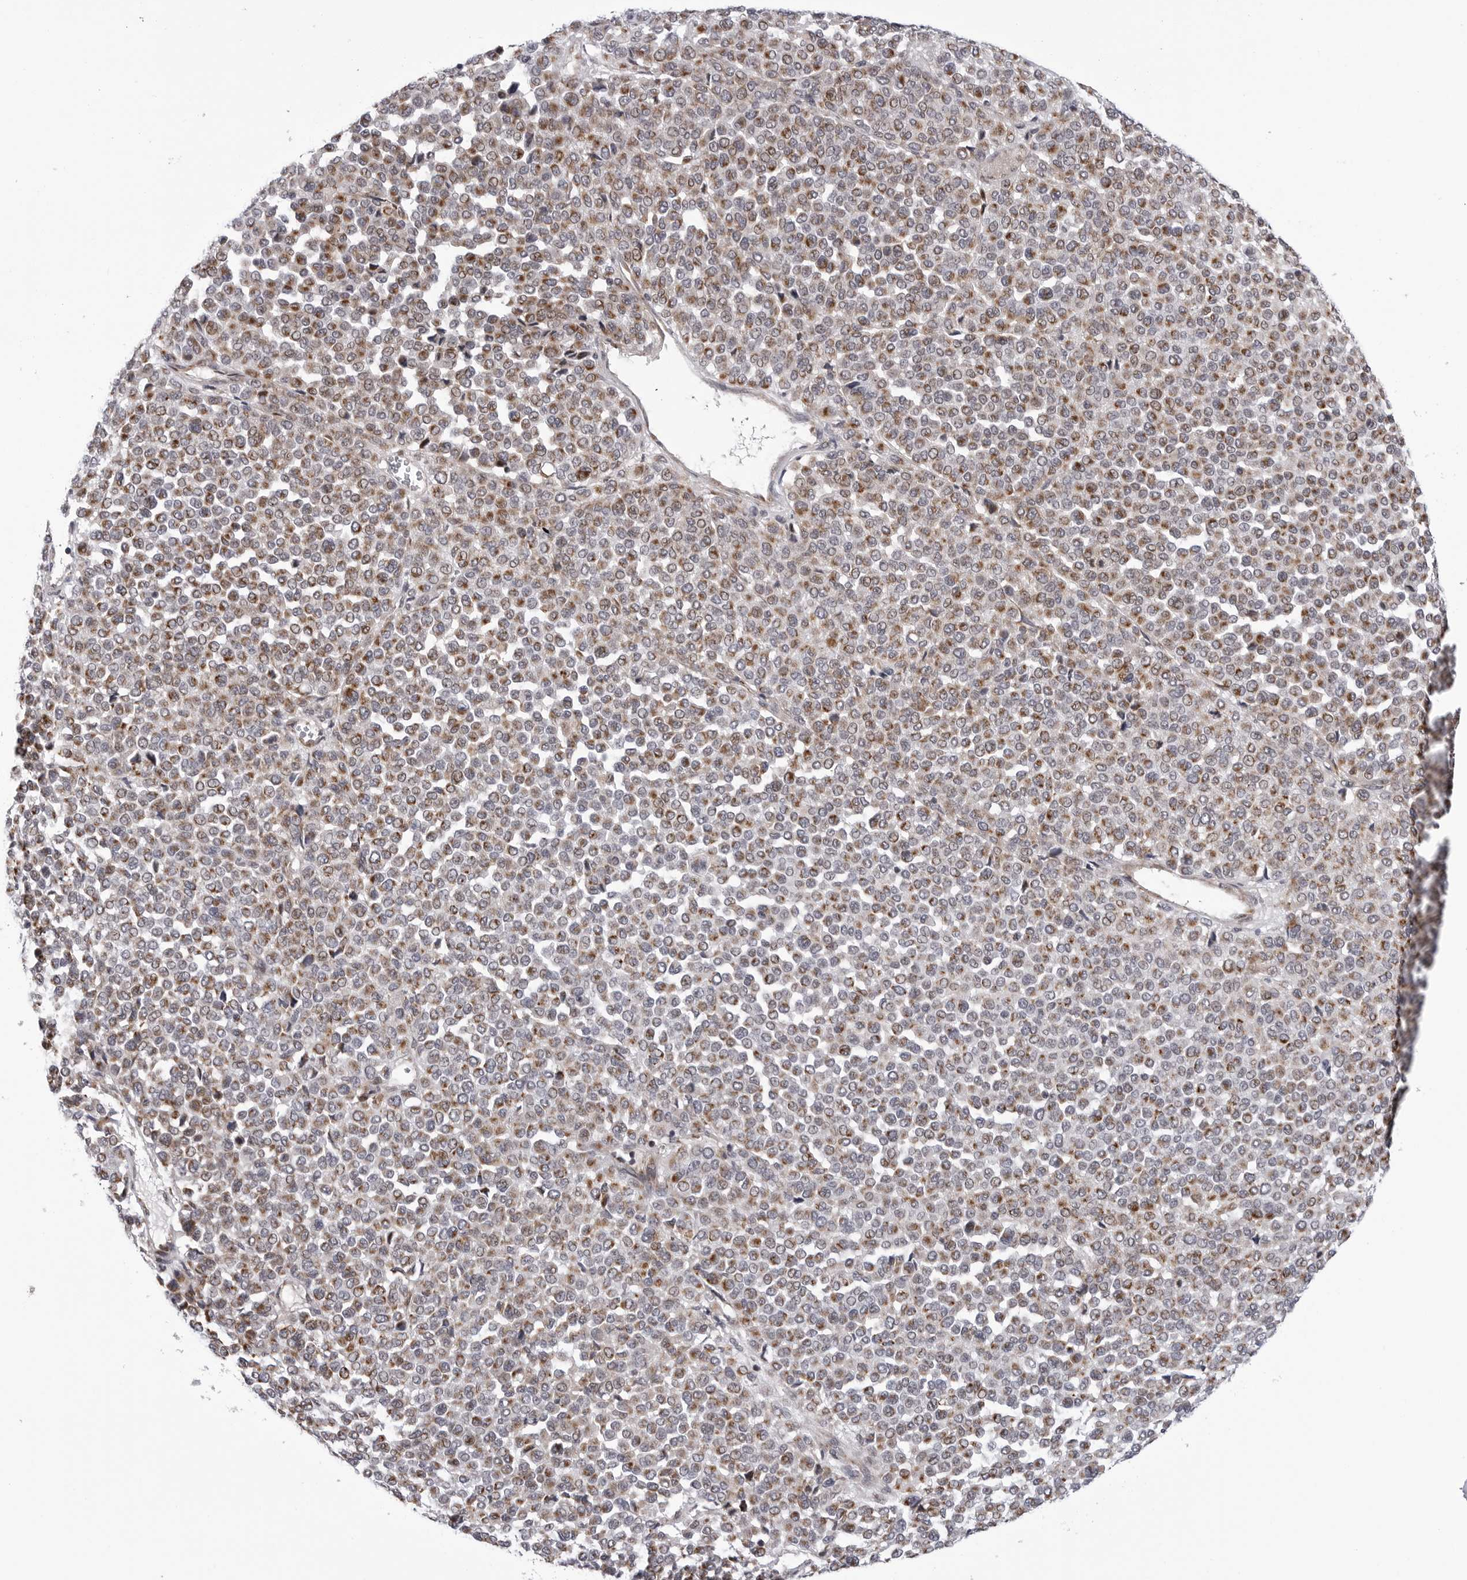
{"staining": {"intensity": "strong", "quantity": ">75%", "location": "cytoplasmic/membranous"}, "tissue": "melanoma", "cell_type": "Tumor cells", "image_type": "cancer", "snomed": [{"axis": "morphology", "description": "Malignant melanoma, Metastatic site"}, {"axis": "topography", "description": "Pancreas"}], "caption": "Brown immunohistochemical staining in human malignant melanoma (metastatic site) displays strong cytoplasmic/membranous positivity in about >75% of tumor cells. Immunohistochemistry (ihc) stains the protein in brown and the nuclei are stained blue.", "gene": "CDK20", "patient": {"sex": "female", "age": 30}}